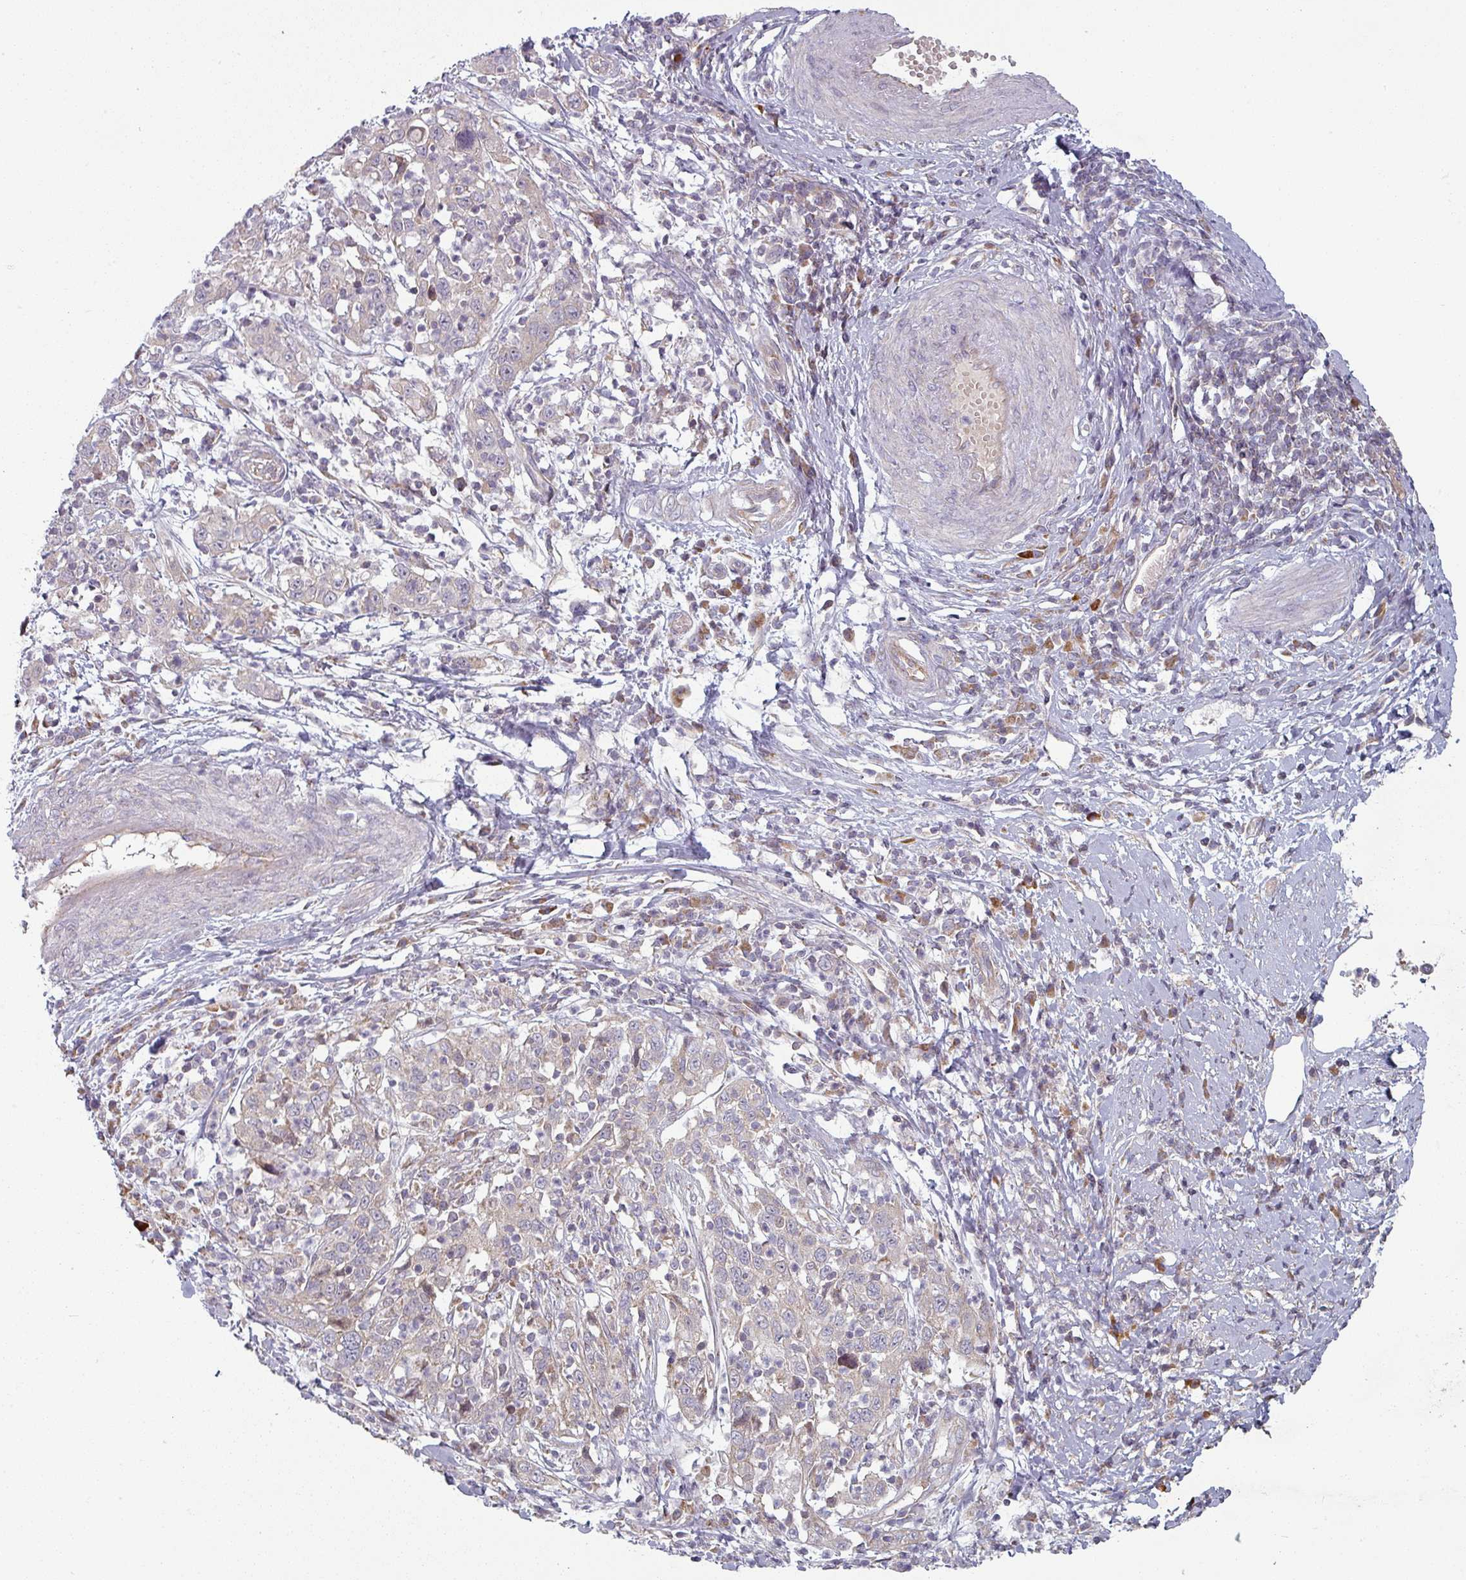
{"staining": {"intensity": "negative", "quantity": "none", "location": "none"}, "tissue": "cervical cancer", "cell_type": "Tumor cells", "image_type": "cancer", "snomed": [{"axis": "morphology", "description": "Squamous cell carcinoma, NOS"}, {"axis": "topography", "description": "Cervix"}], "caption": "Immunohistochemical staining of cervical cancer (squamous cell carcinoma) demonstrates no significant positivity in tumor cells. (Immunohistochemistry (ihc), brightfield microscopy, high magnification).", "gene": "PLEKHJ1", "patient": {"sex": "female", "age": 46}}